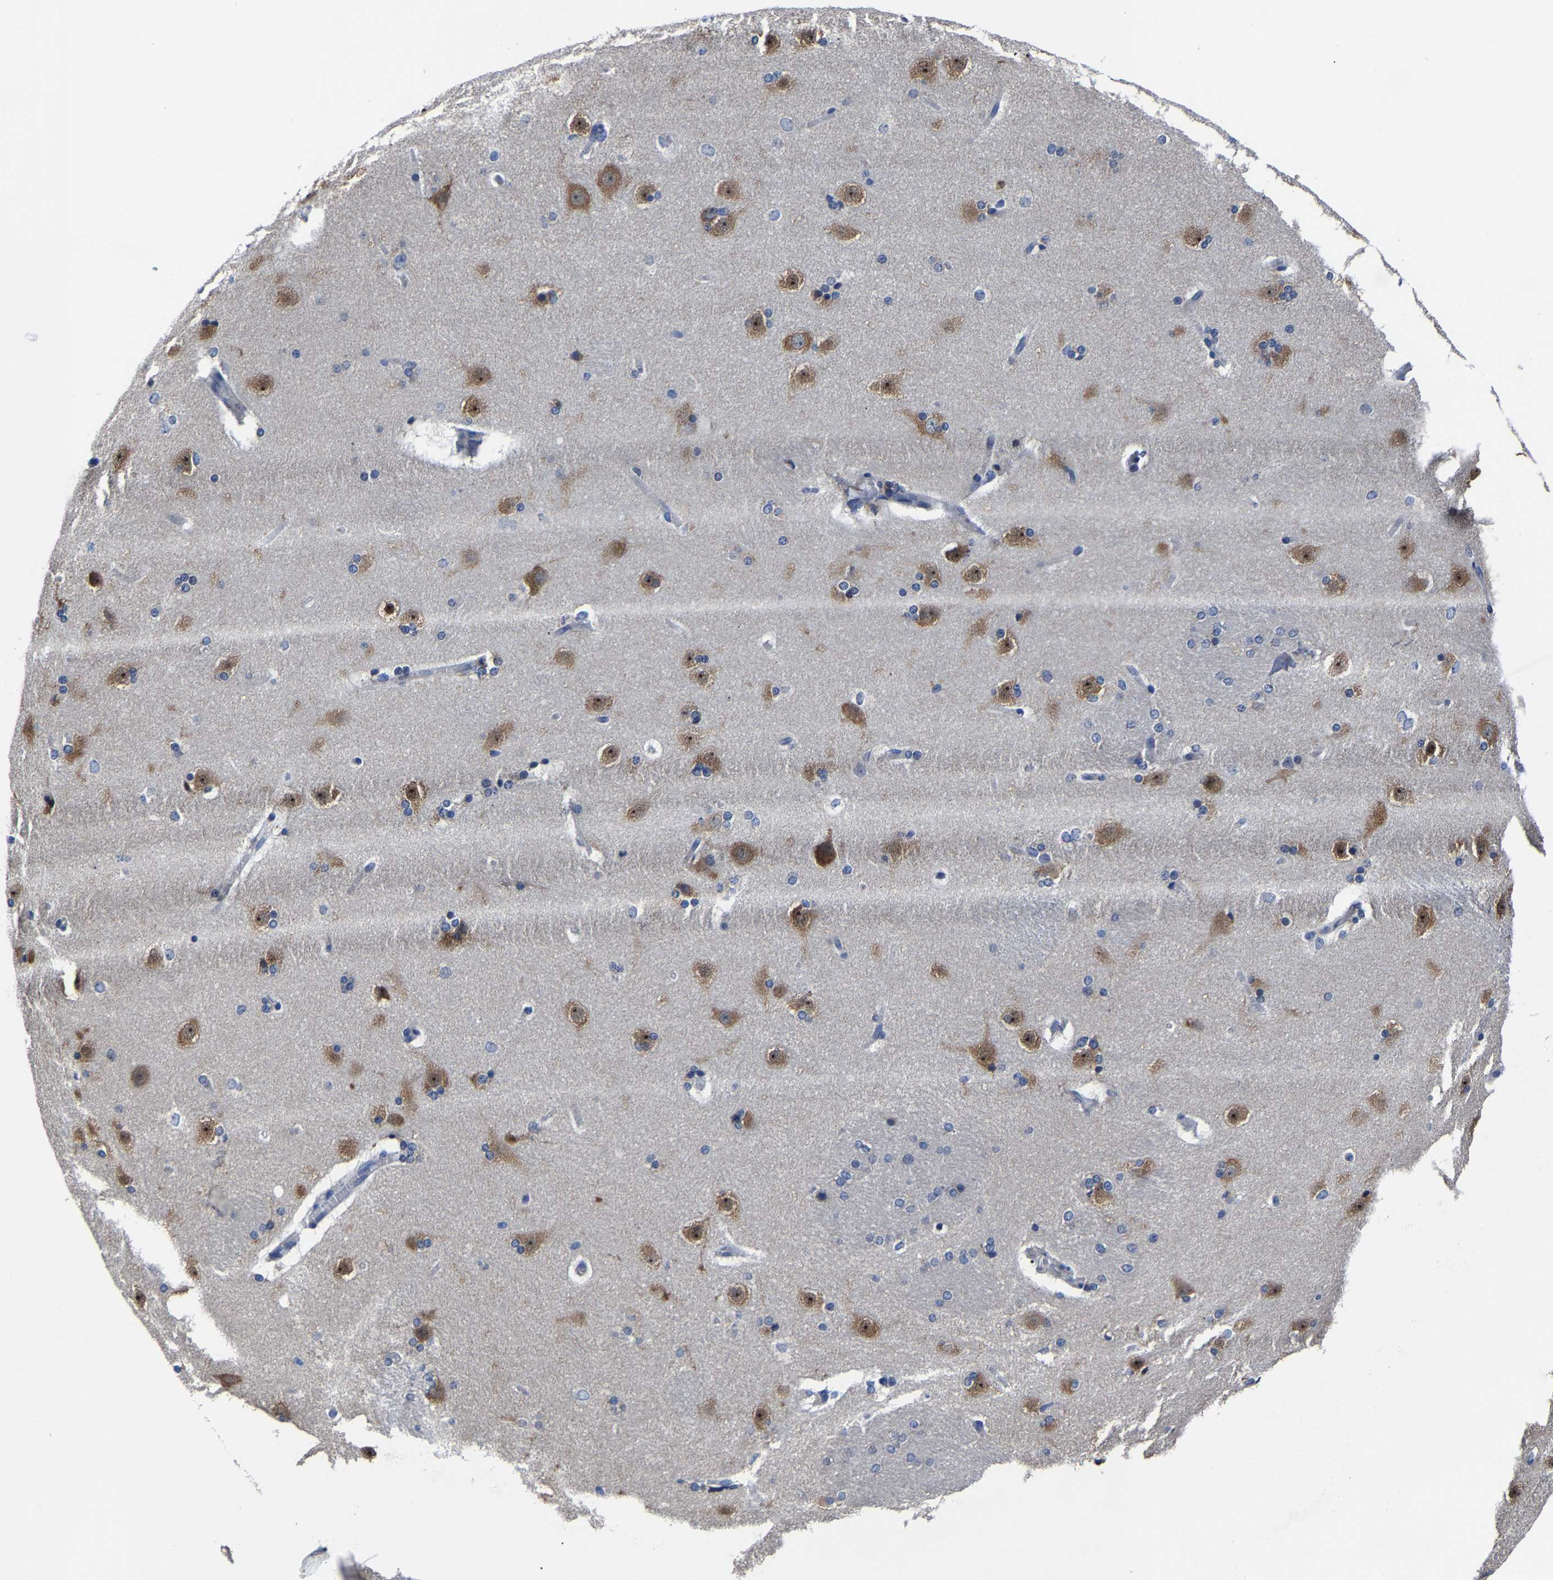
{"staining": {"intensity": "moderate", "quantity": "<25%", "location": "cytoplasmic/membranous"}, "tissue": "caudate", "cell_type": "Glial cells", "image_type": "normal", "snomed": [{"axis": "morphology", "description": "Normal tissue, NOS"}, {"axis": "topography", "description": "Lateral ventricle wall"}], "caption": "This image shows immunohistochemistry staining of normal human caudate, with low moderate cytoplasmic/membranous positivity in about <25% of glial cells.", "gene": "SRPK2", "patient": {"sex": "female", "age": 19}}